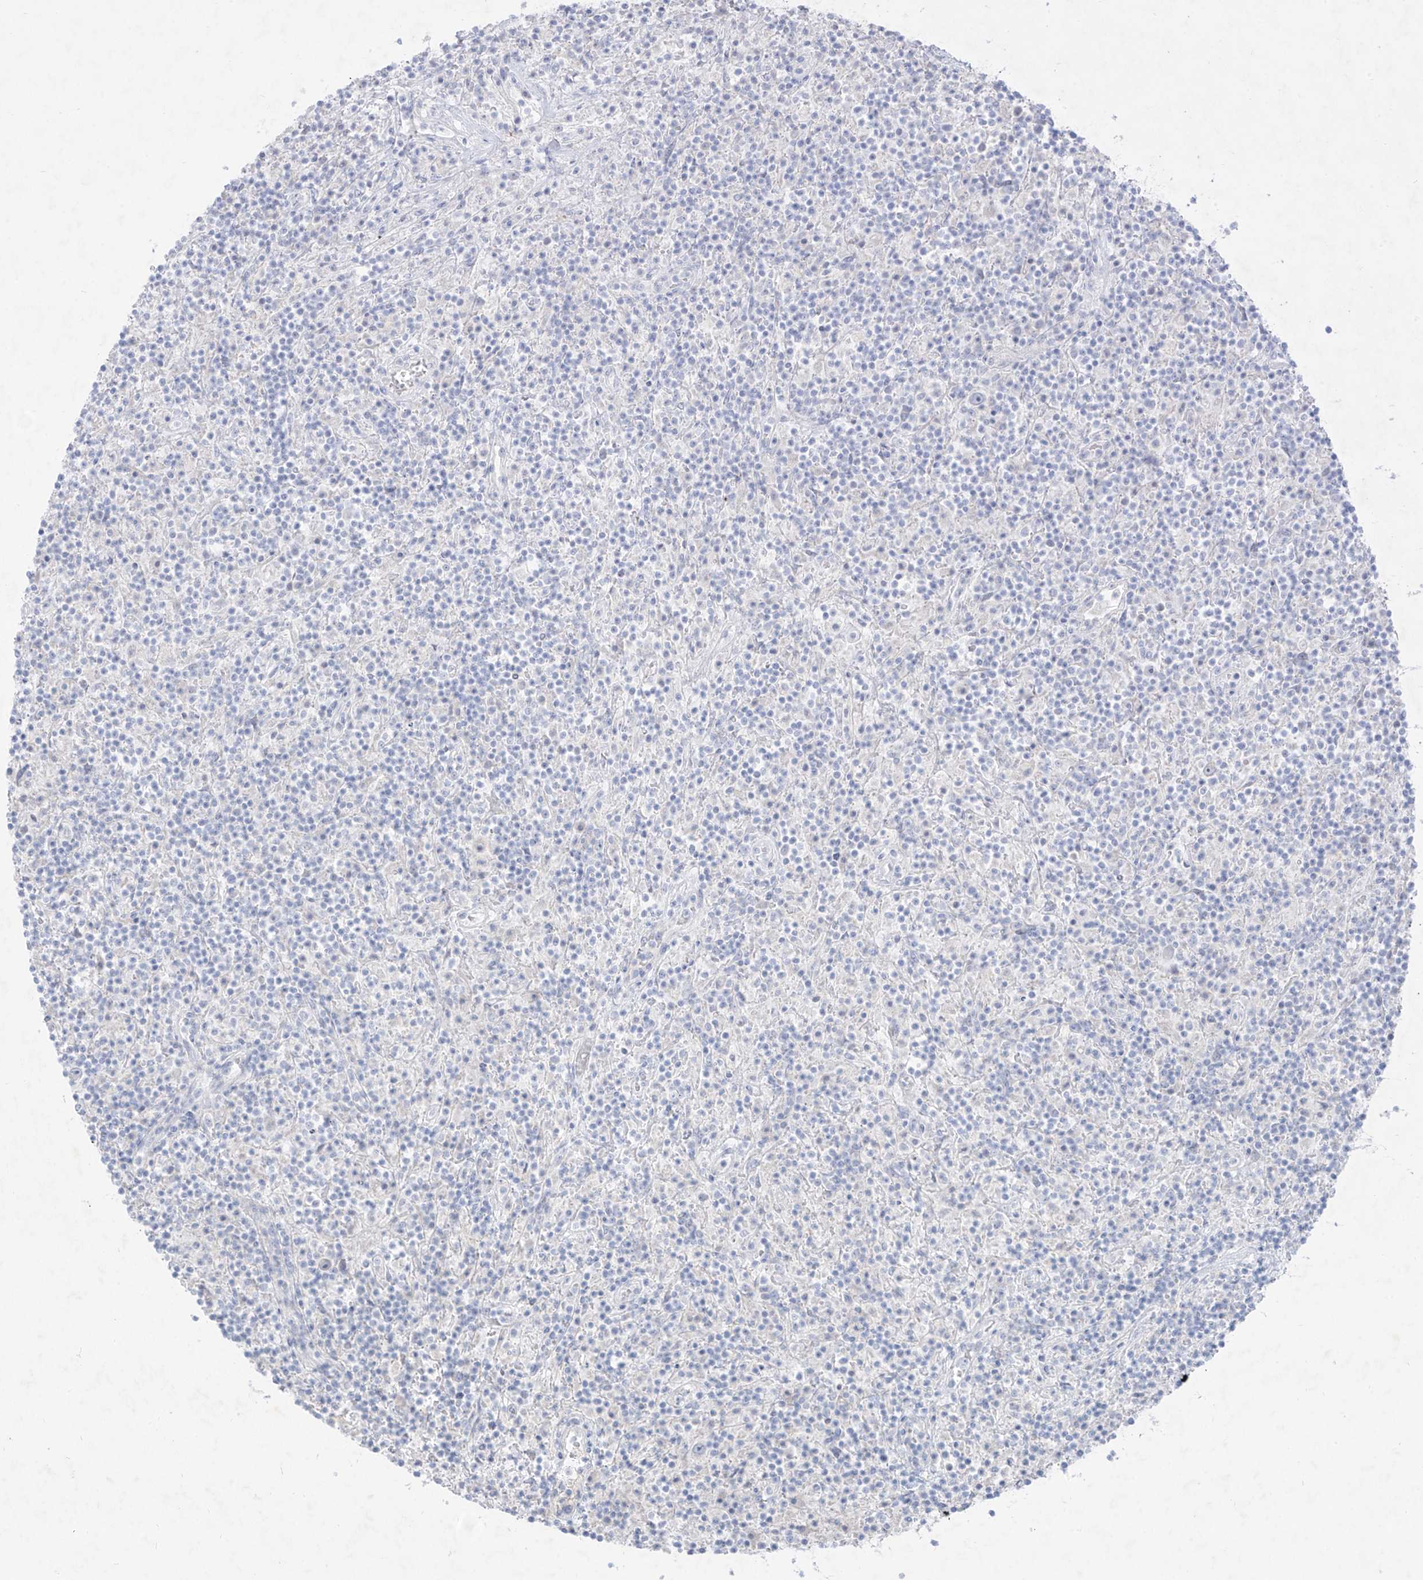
{"staining": {"intensity": "negative", "quantity": "none", "location": "none"}, "tissue": "lymphoma", "cell_type": "Tumor cells", "image_type": "cancer", "snomed": [{"axis": "morphology", "description": "Hodgkin's disease, NOS"}, {"axis": "topography", "description": "Lymph node"}], "caption": "Tumor cells show no significant protein staining in Hodgkin's disease. The staining is performed using DAB (3,3'-diaminobenzidine) brown chromogen with nuclei counter-stained in using hematoxylin.", "gene": "TGM4", "patient": {"sex": "male", "age": 70}}